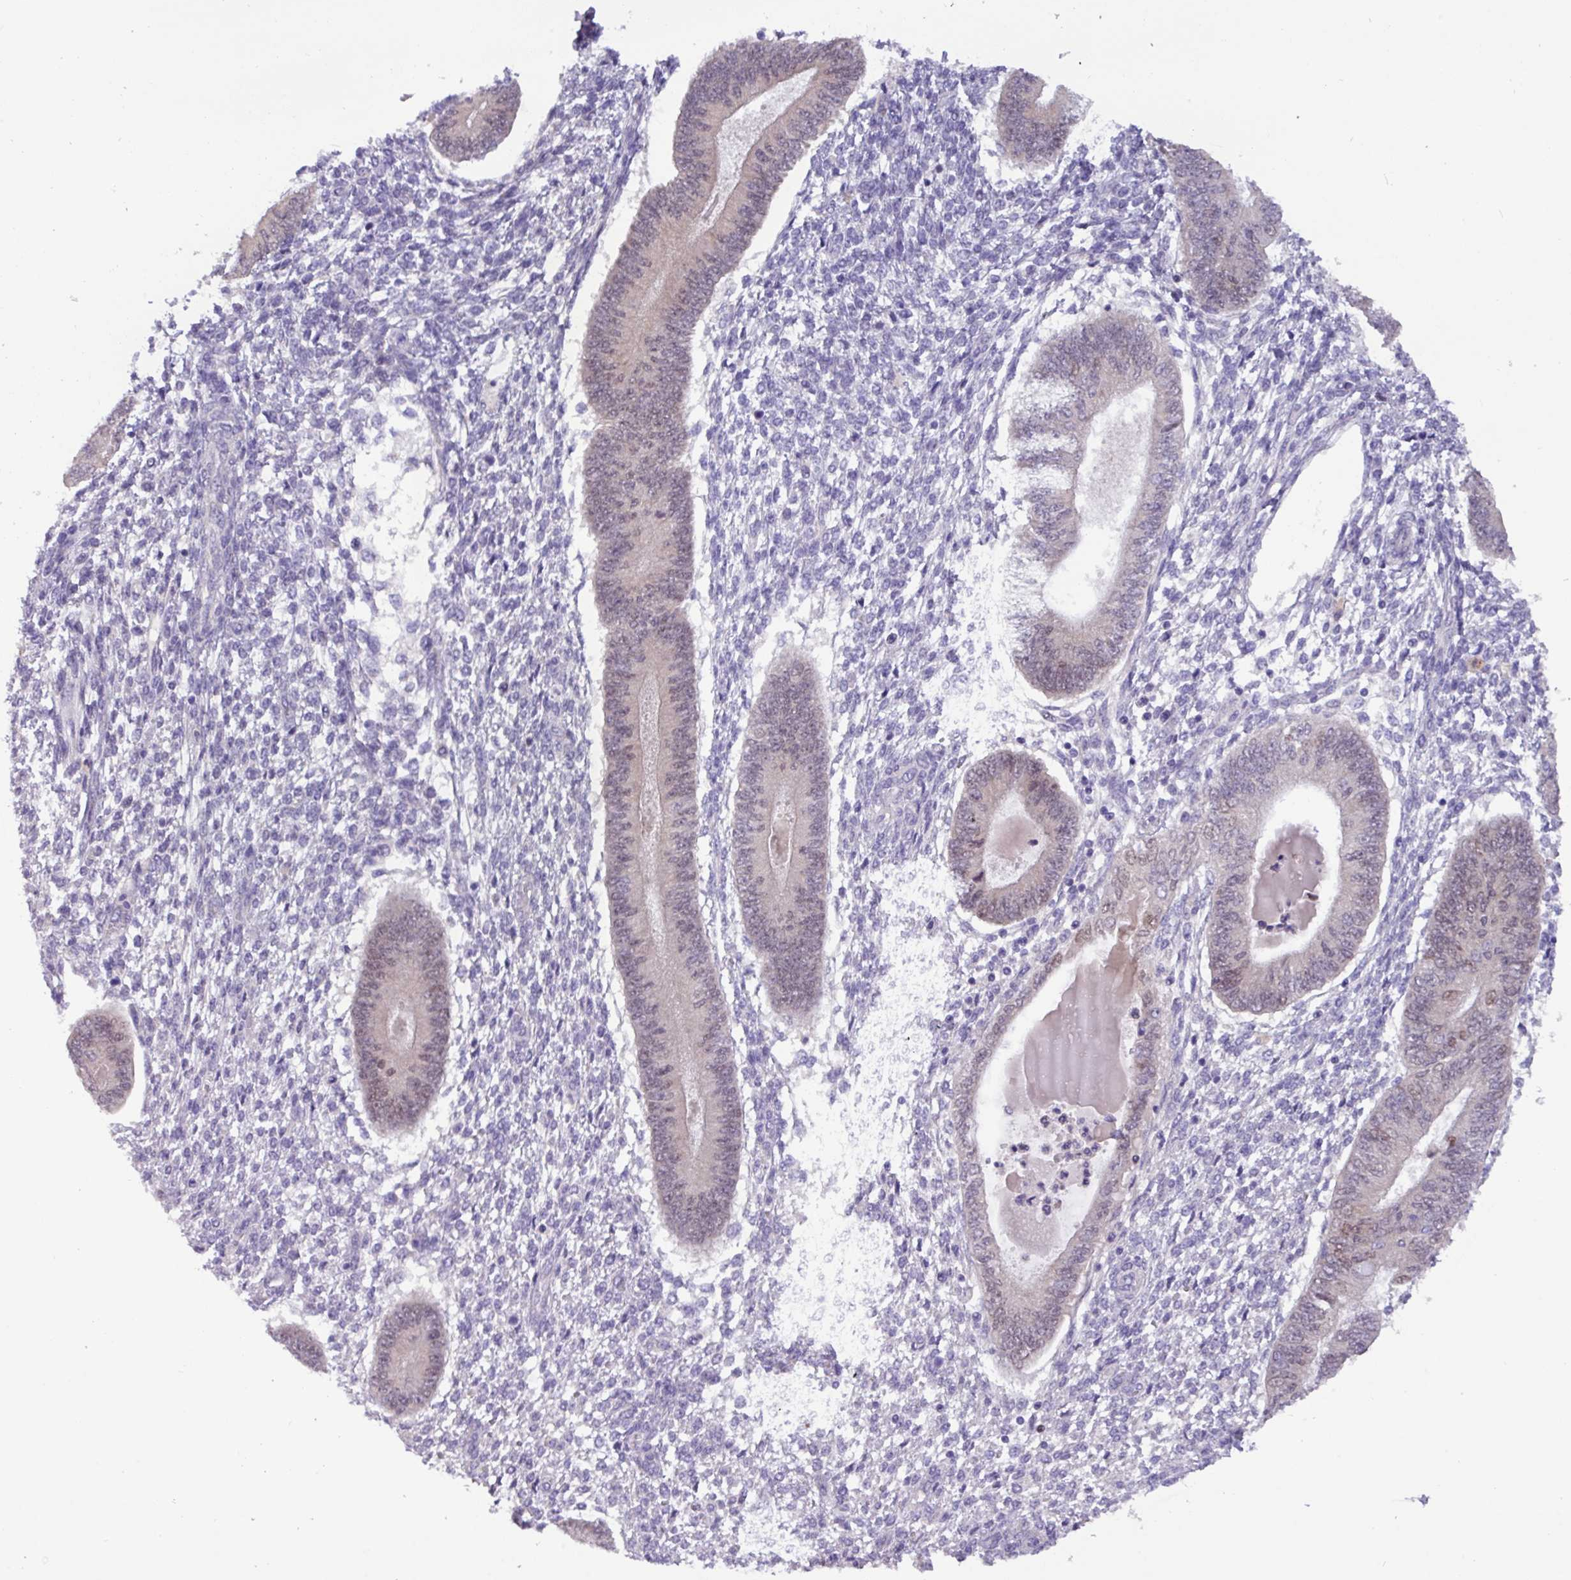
{"staining": {"intensity": "negative", "quantity": "none", "location": "none"}, "tissue": "endometrium", "cell_type": "Cells in endometrial stroma", "image_type": "normal", "snomed": [{"axis": "morphology", "description": "Normal tissue, NOS"}, {"axis": "topography", "description": "Endometrium"}], "caption": "IHC of unremarkable endometrium exhibits no positivity in cells in endometrial stroma. Brightfield microscopy of immunohistochemistry (IHC) stained with DAB (3,3'-diaminobenzidine) (brown) and hematoxylin (blue), captured at high magnification.", "gene": "PAX8", "patient": {"sex": "female", "age": 49}}